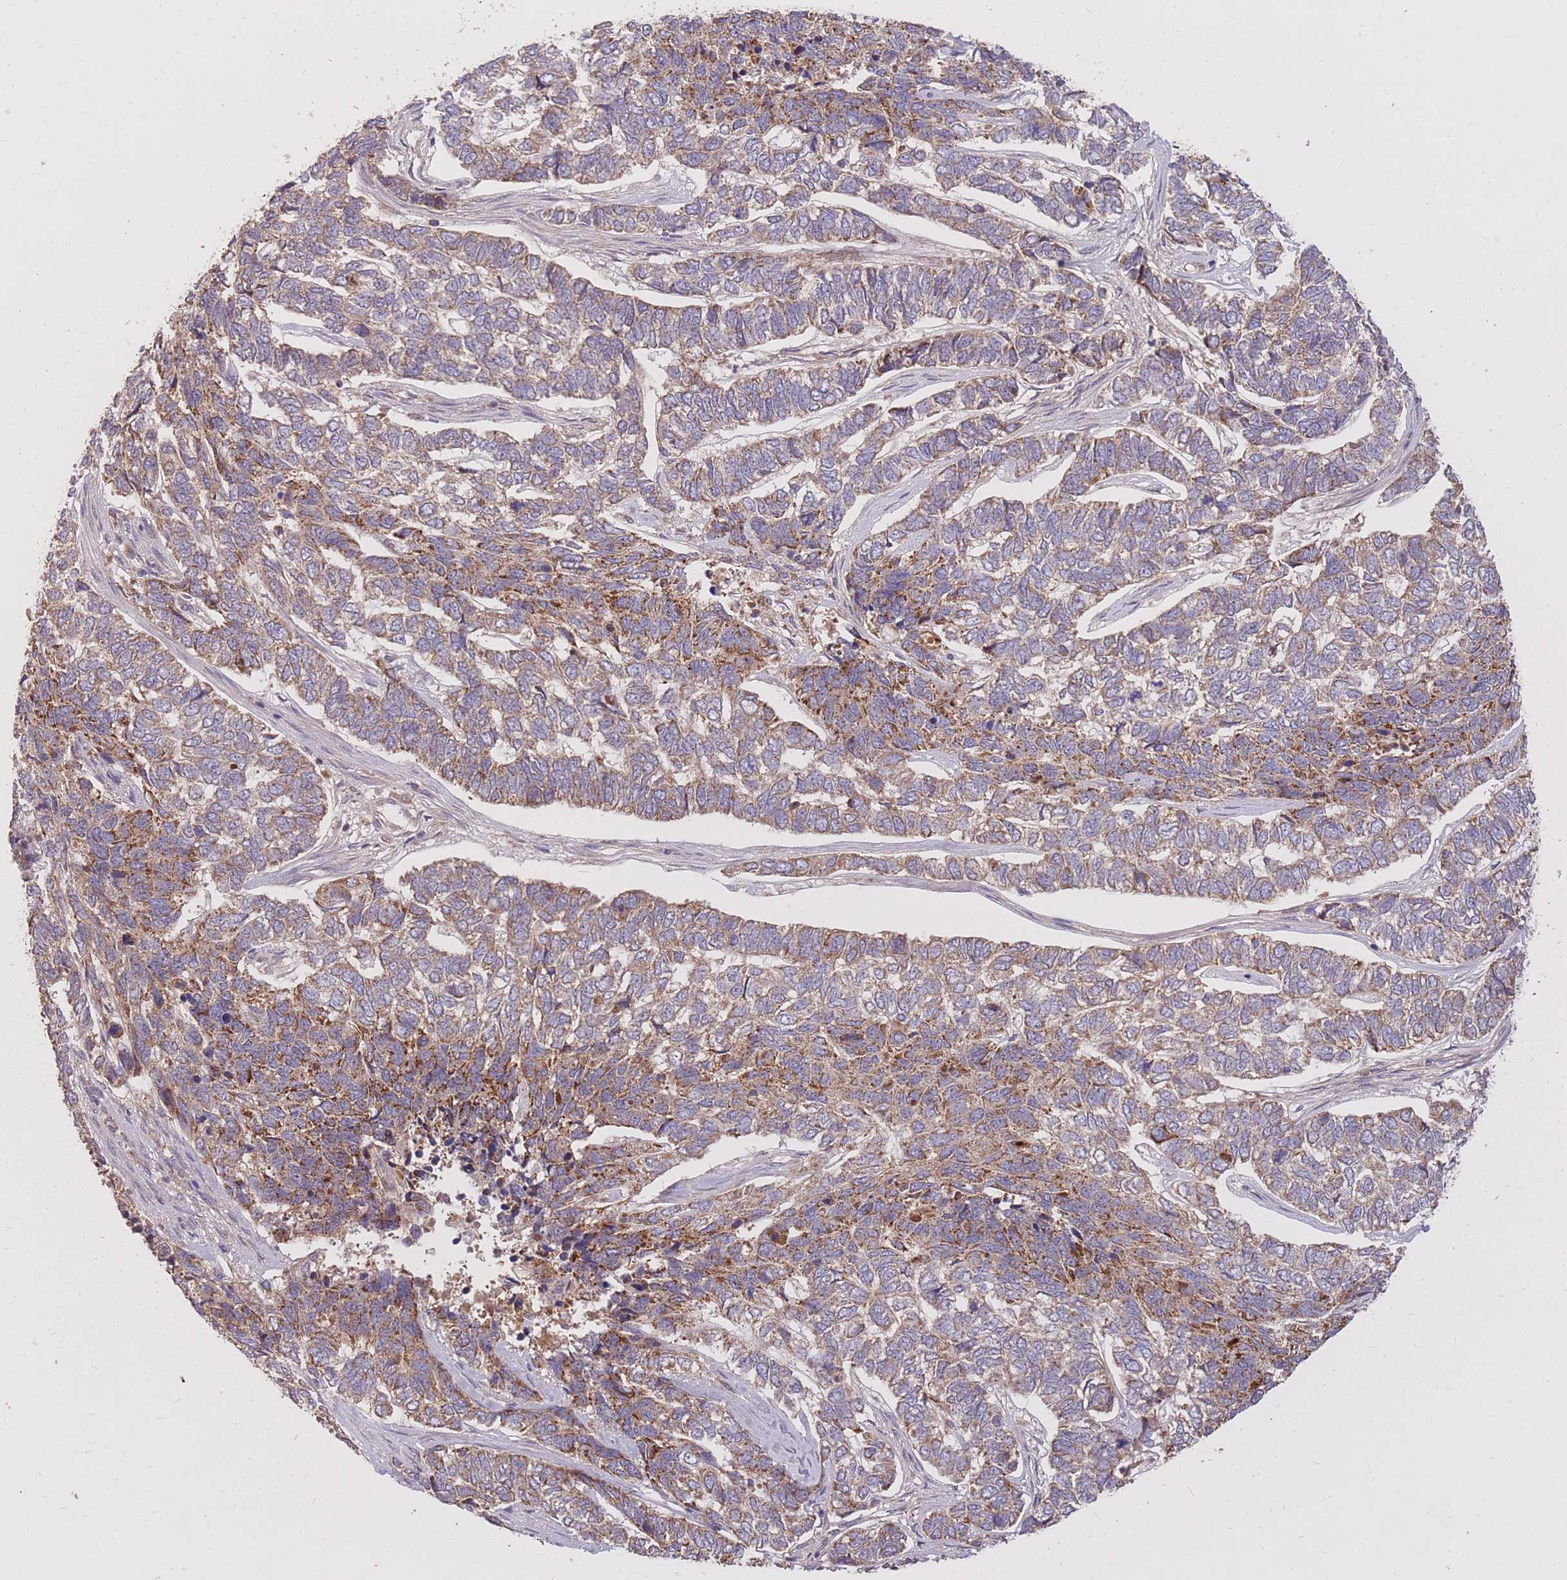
{"staining": {"intensity": "moderate", "quantity": ">75%", "location": "cytoplasmic/membranous"}, "tissue": "skin cancer", "cell_type": "Tumor cells", "image_type": "cancer", "snomed": [{"axis": "morphology", "description": "Basal cell carcinoma"}, {"axis": "topography", "description": "Skin"}], "caption": "Protein expression analysis of basal cell carcinoma (skin) demonstrates moderate cytoplasmic/membranous positivity in approximately >75% of tumor cells. The staining was performed using DAB (3,3'-diaminobenzidine) to visualize the protein expression in brown, while the nuclei were stained in blue with hematoxylin (Magnification: 20x).", "gene": "IGF2BP2", "patient": {"sex": "female", "age": 65}}